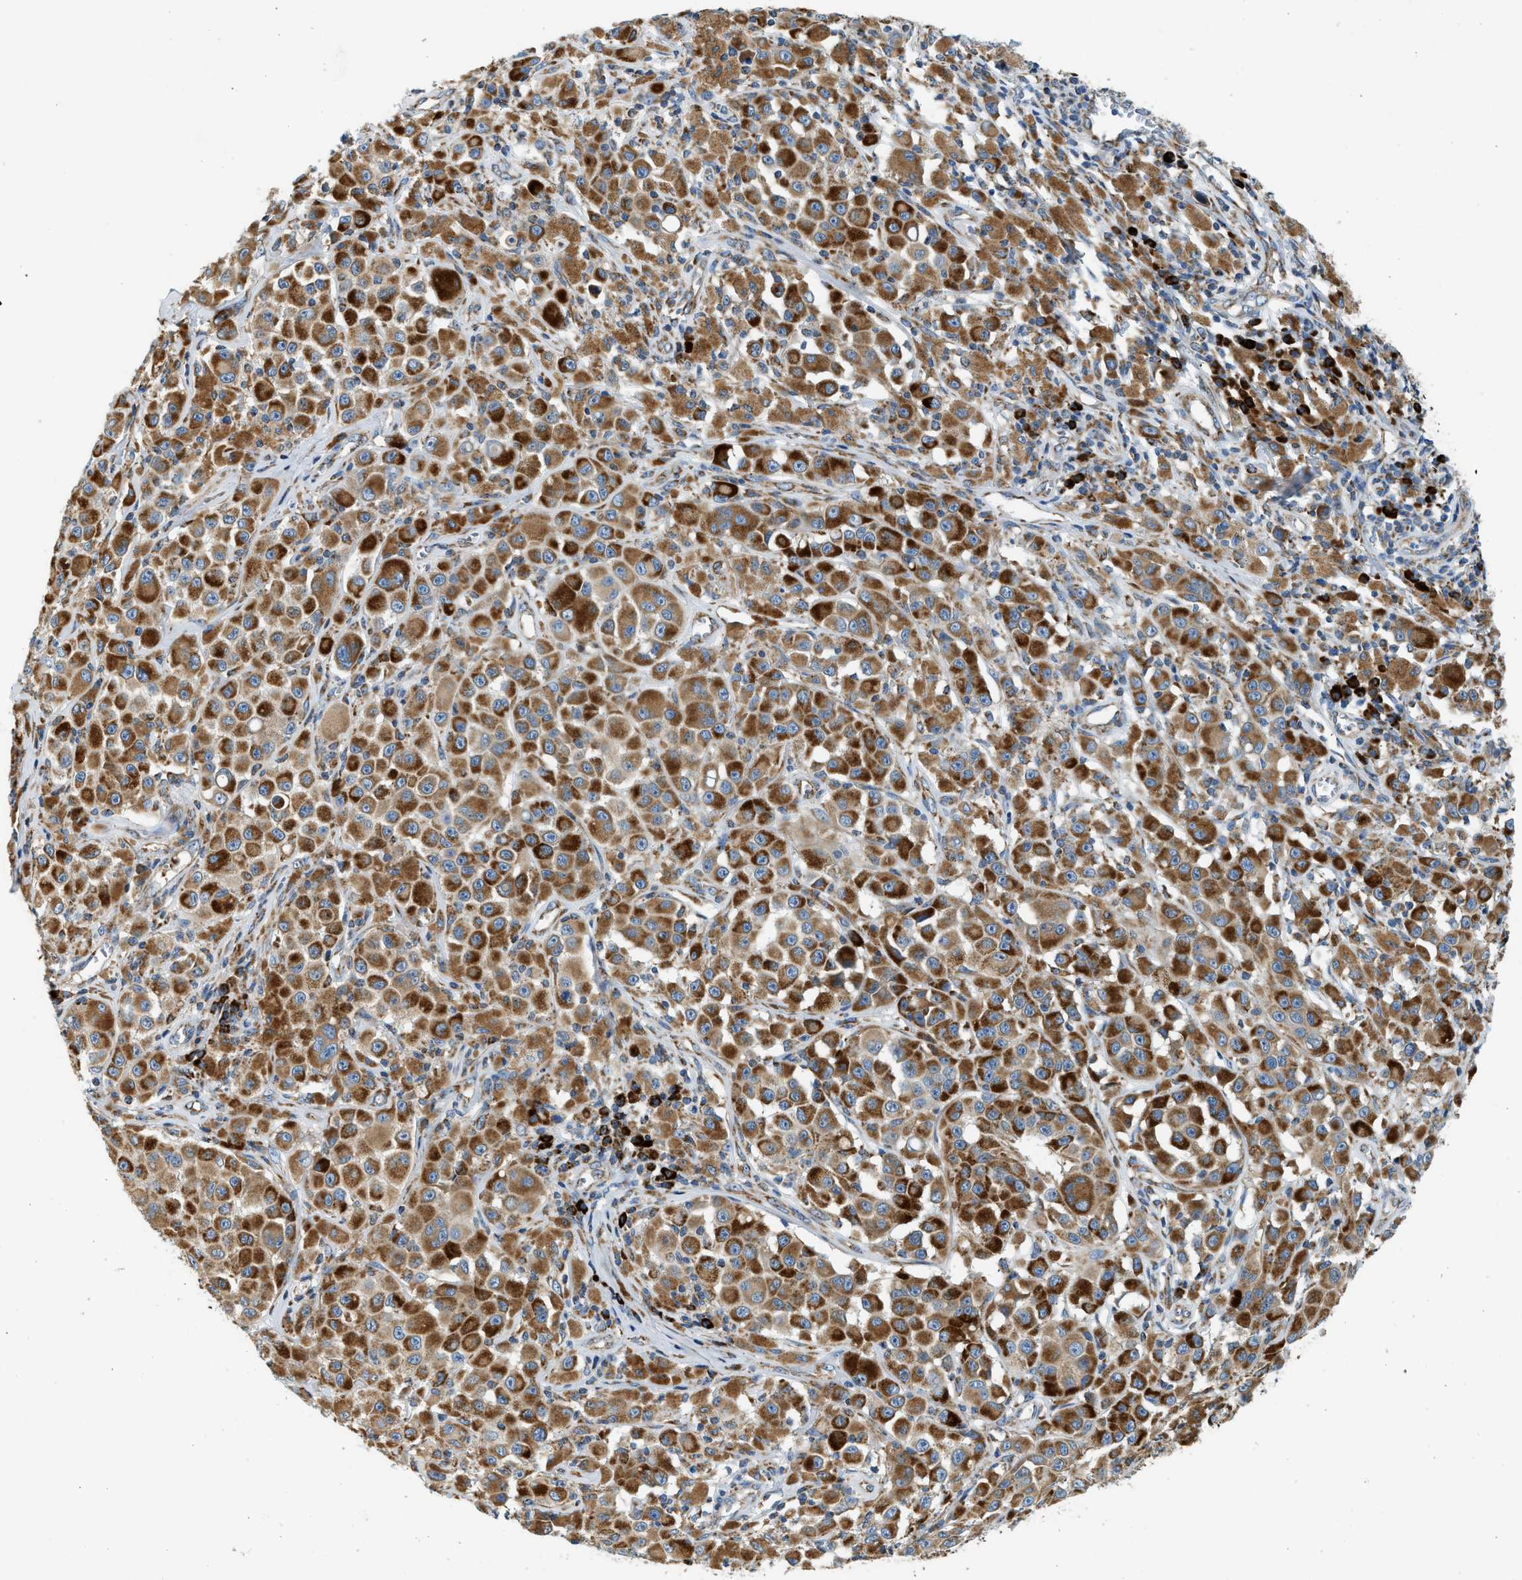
{"staining": {"intensity": "strong", "quantity": ">75%", "location": "cytoplasmic/membranous"}, "tissue": "melanoma", "cell_type": "Tumor cells", "image_type": "cancer", "snomed": [{"axis": "morphology", "description": "Malignant melanoma, NOS"}, {"axis": "topography", "description": "Skin"}], "caption": "Malignant melanoma tissue exhibits strong cytoplasmic/membranous positivity in about >75% of tumor cells The protein of interest is stained brown, and the nuclei are stained in blue (DAB (3,3'-diaminobenzidine) IHC with brightfield microscopy, high magnification).", "gene": "KCNMB3", "patient": {"sex": "male", "age": 84}}